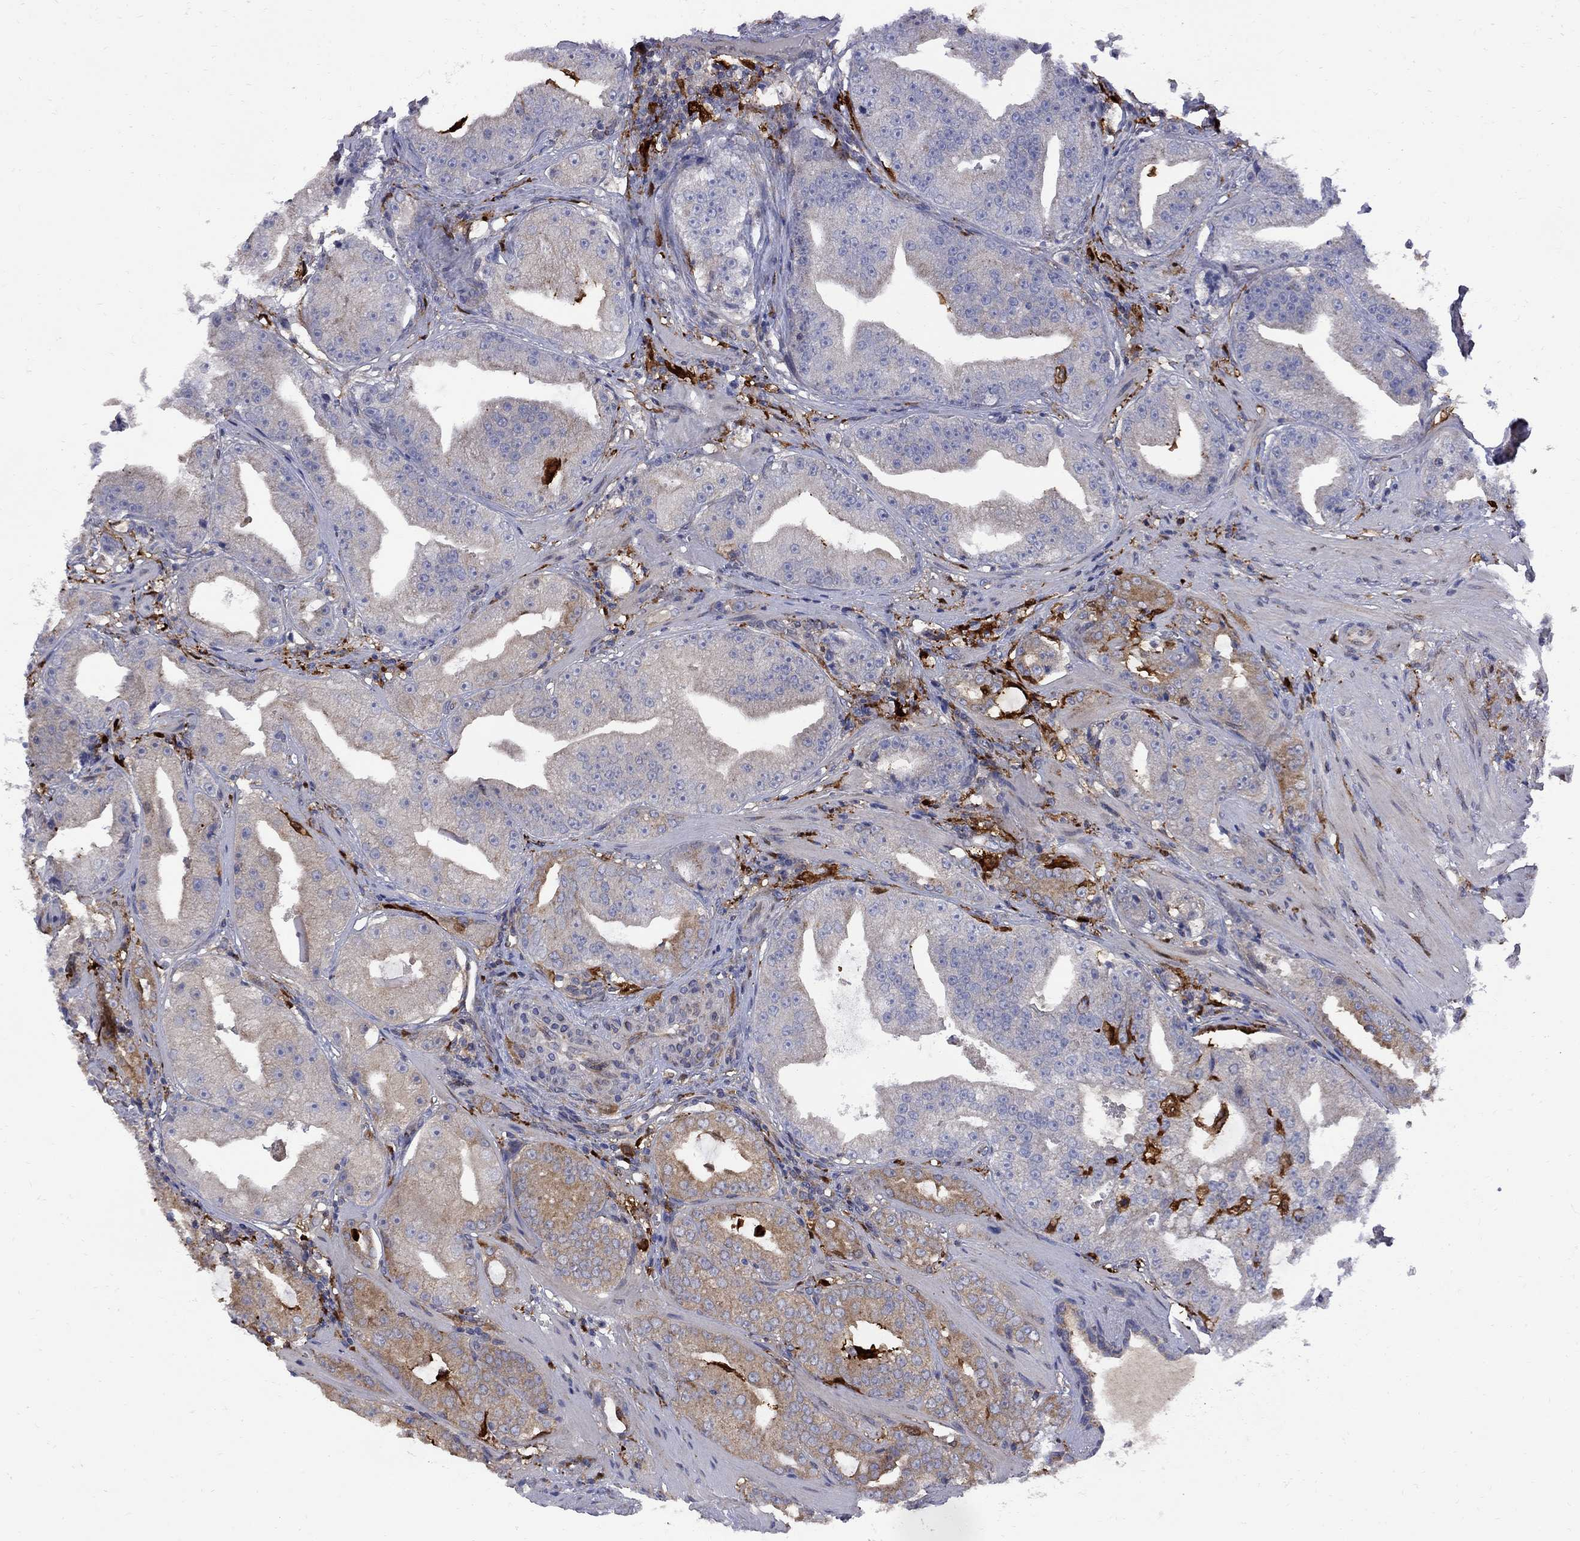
{"staining": {"intensity": "moderate", "quantity": "<25%", "location": "cytoplasmic/membranous"}, "tissue": "prostate cancer", "cell_type": "Tumor cells", "image_type": "cancer", "snomed": [{"axis": "morphology", "description": "Adenocarcinoma, Low grade"}, {"axis": "topography", "description": "Prostate"}], "caption": "The image displays staining of prostate cancer, revealing moderate cytoplasmic/membranous protein expression (brown color) within tumor cells. (DAB (3,3'-diaminobenzidine) = brown stain, brightfield microscopy at high magnification).", "gene": "MTHFR", "patient": {"sex": "male", "age": 62}}